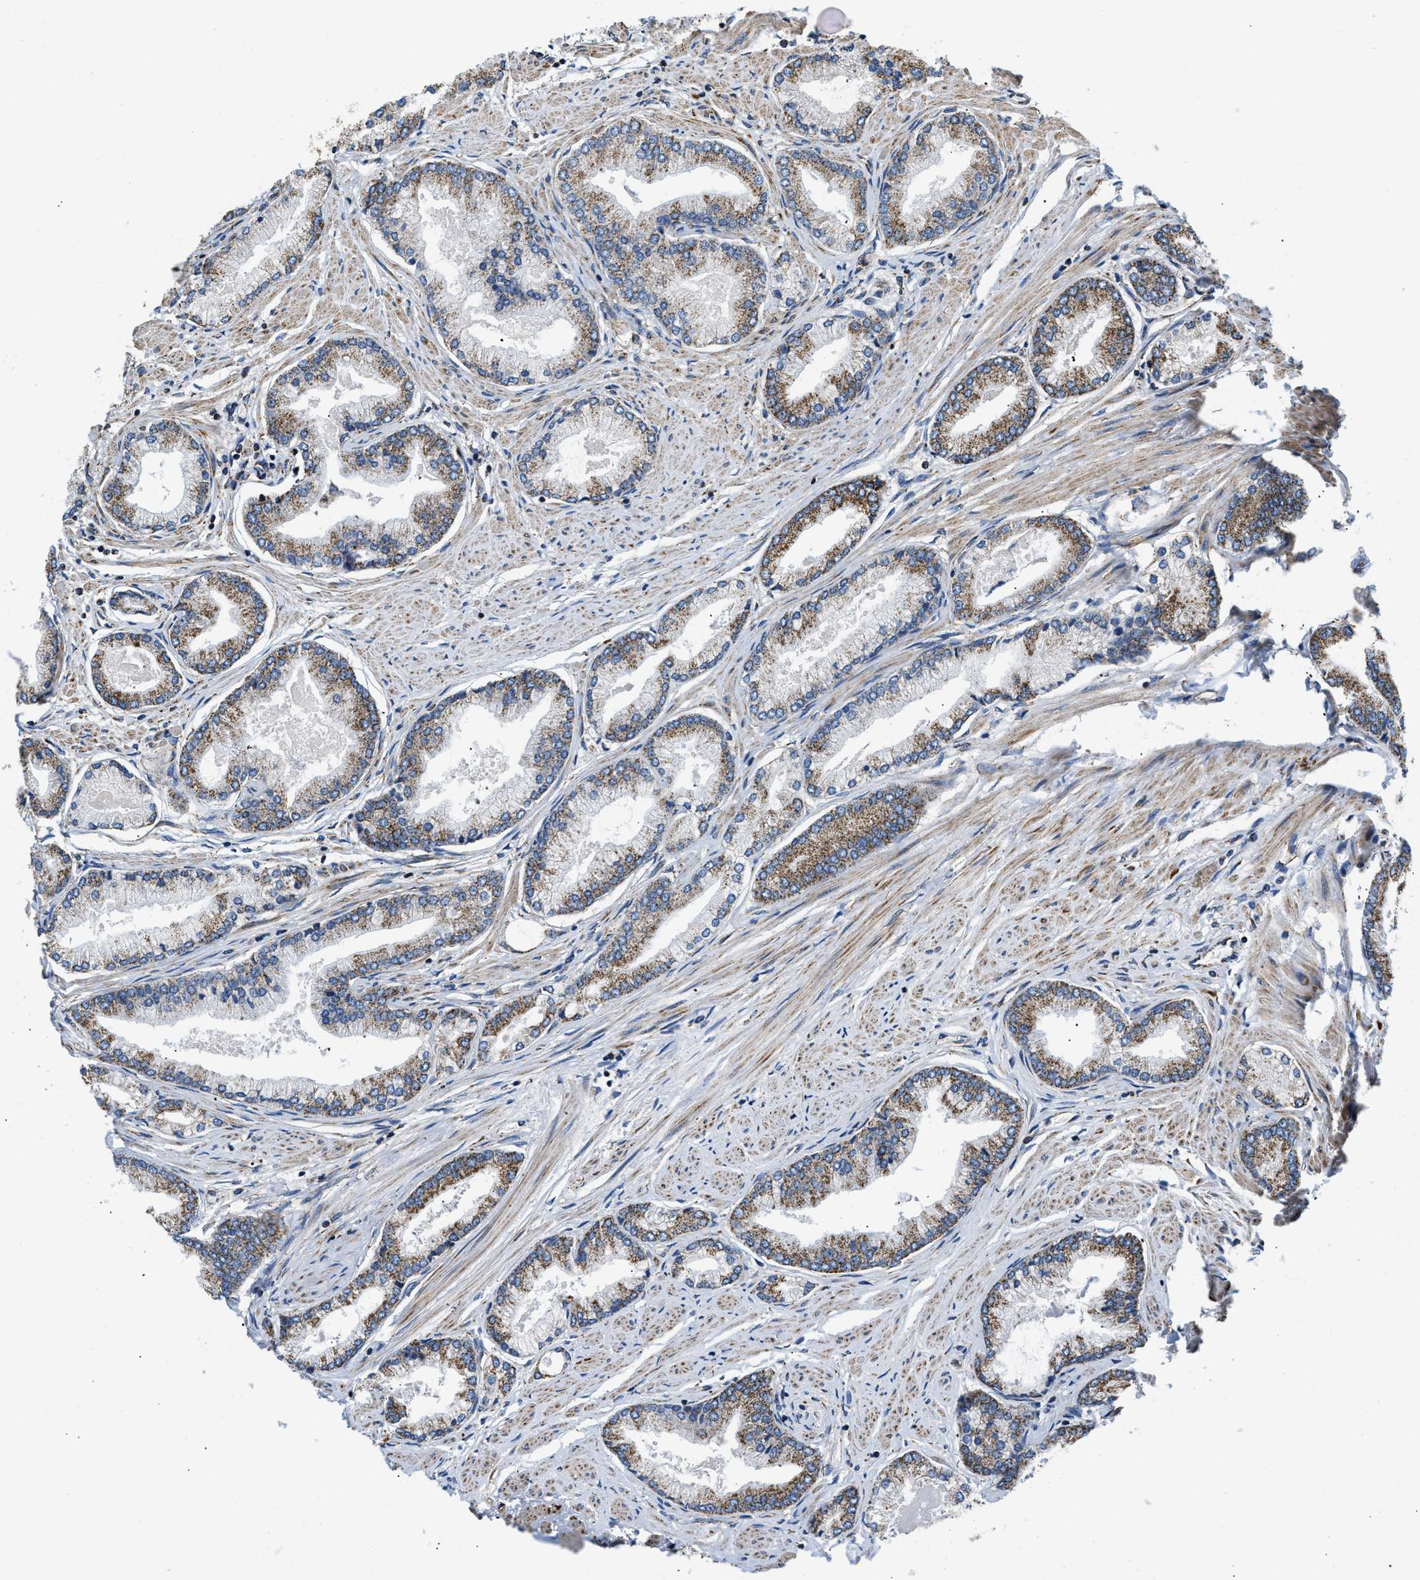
{"staining": {"intensity": "moderate", "quantity": ">75%", "location": "cytoplasmic/membranous"}, "tissue": "prostate cancer", "cell_type": "Tumor cells", "image_type": "cancer", "snomed": [{"axis": "morphology", "description": "Adenocarcinoma, High grade"}, {"axis": "topography", "description": "Prostate"}], "caption": "Immunohistochemical staining of prostate adenocarcinoma (high-grade) demonstrates medium levels of moderate cytoplasmic/membranous protein staining in about >75% of tumor cells.", "gene": "OPTN", "patient": {"sex": "male", "age": 61}}